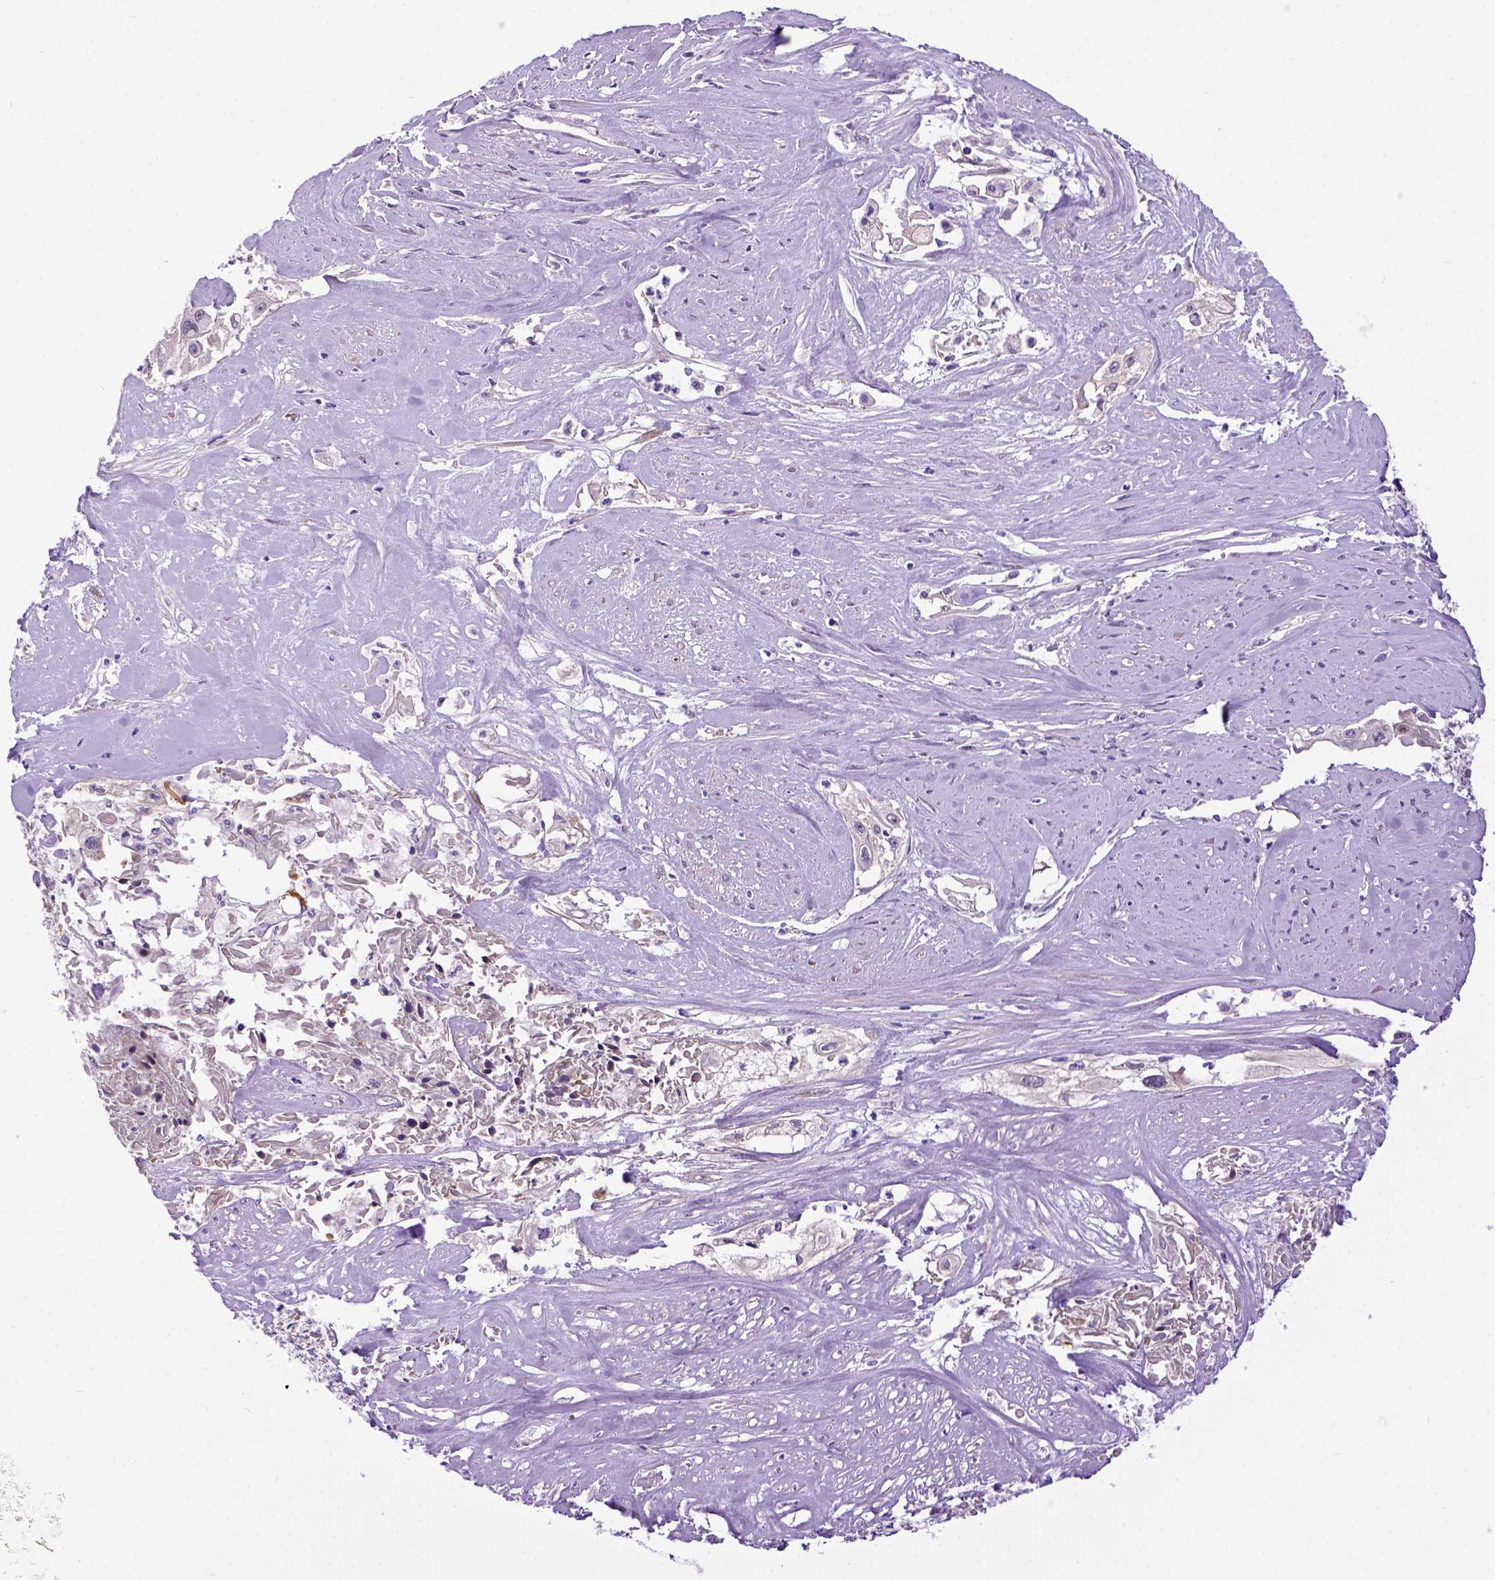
{"staining": {"intensity": "weak", "quantity": "25%-75%", "location": "cytoplasmic/membranous"}, "tissue": "cervical cancer", "cell_type": "Tumor cells", "image_type": "cancer", "snomed": [{"axis": "morphology", "description": "Squamous cell carcinoma, NOS"}, {"axis": "topography", "description": "Cervix"}], "caption": "Immunohistochemical staining of human squamous cell carcinoma (cervical) reveals low levels of weak cytoplasmic/membranous protein positivity in approximately 25%-75% of tumor cells.", "gene": "NEK5", "patient": {"sex": "female", "age": 49}}